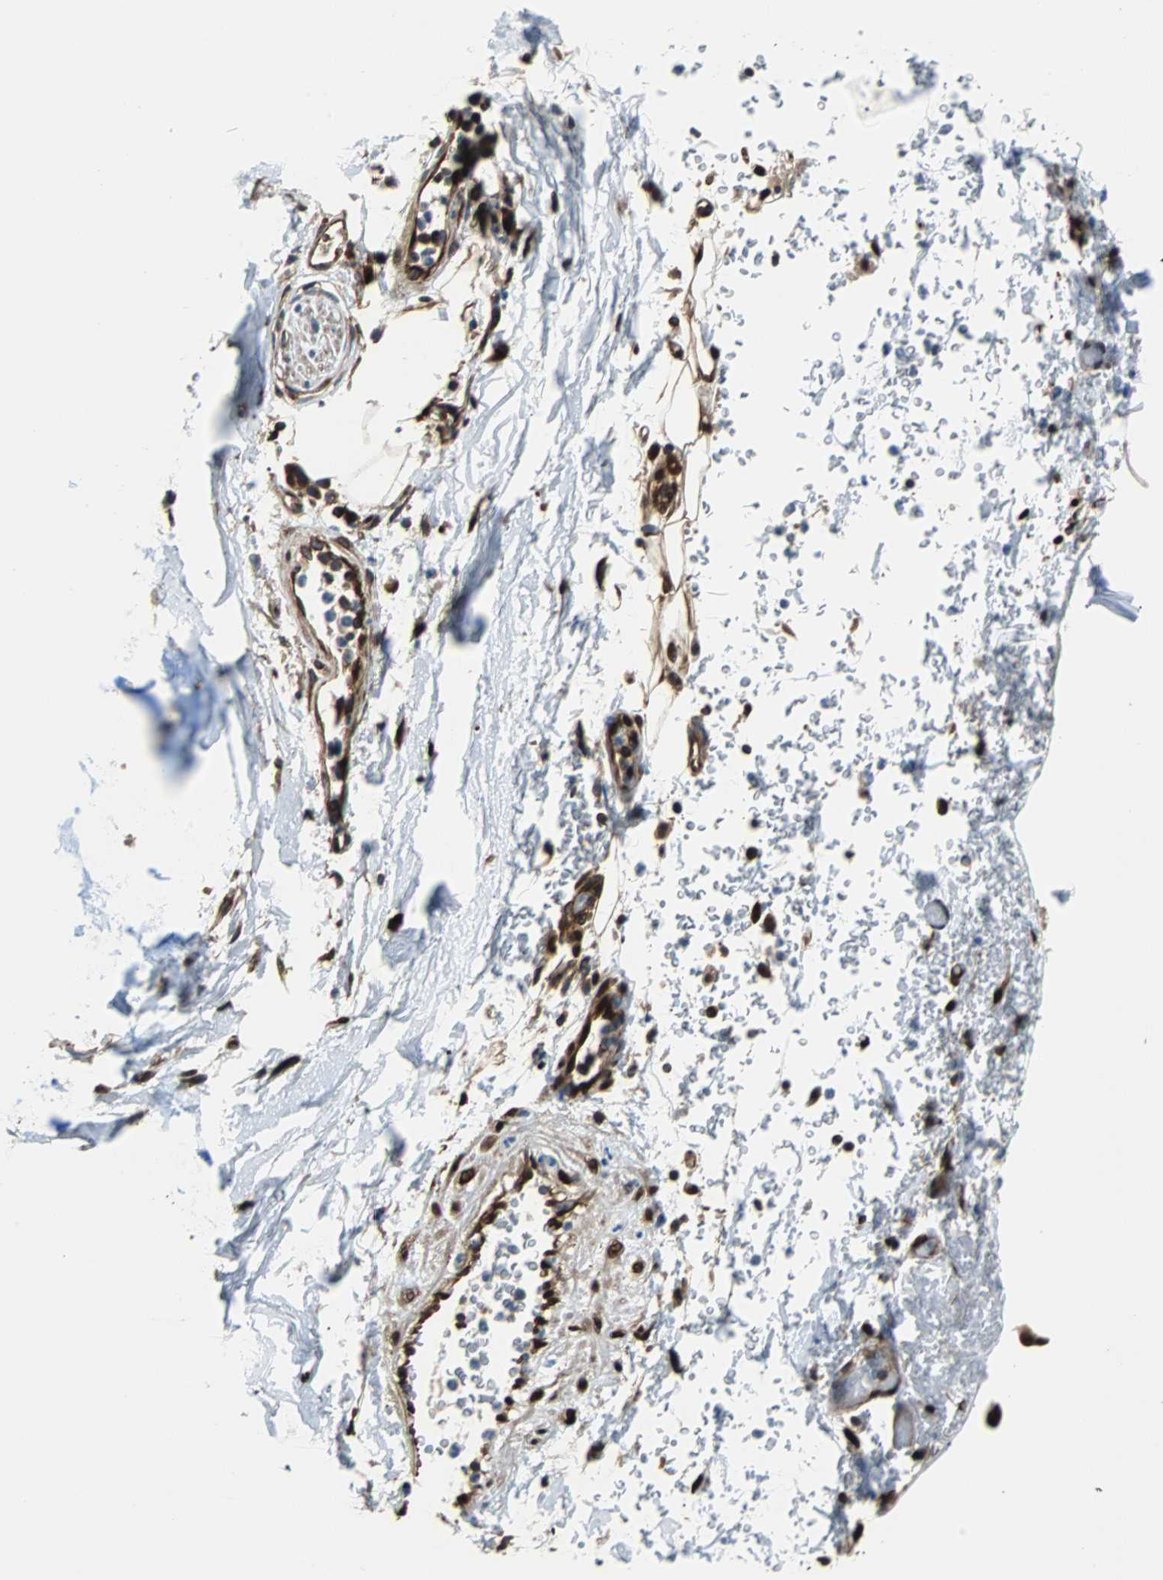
{"staining": {"intensity": "weak", "quantity": "25%-75%", "location": "cytoplasmic/membranous"}, "tissue": "adipose tissue", "cell_type": "Adipocytes", "image_type": "normal", "snomed": [{"axis": "morphology", "description": "Normal tissue, NOS"}, {"axis": "topography", "description": "Cartilage tissue"}, {"axis": "topography", "description": "Bronchus"}], "caption": "IHC of benign adipose tissue displays low levels of weak cytoplasmic/membranous expression in about 25%-75% of adipocytes.", "gene": "RELA", "patient": {"sex": "female", "age": 73}}